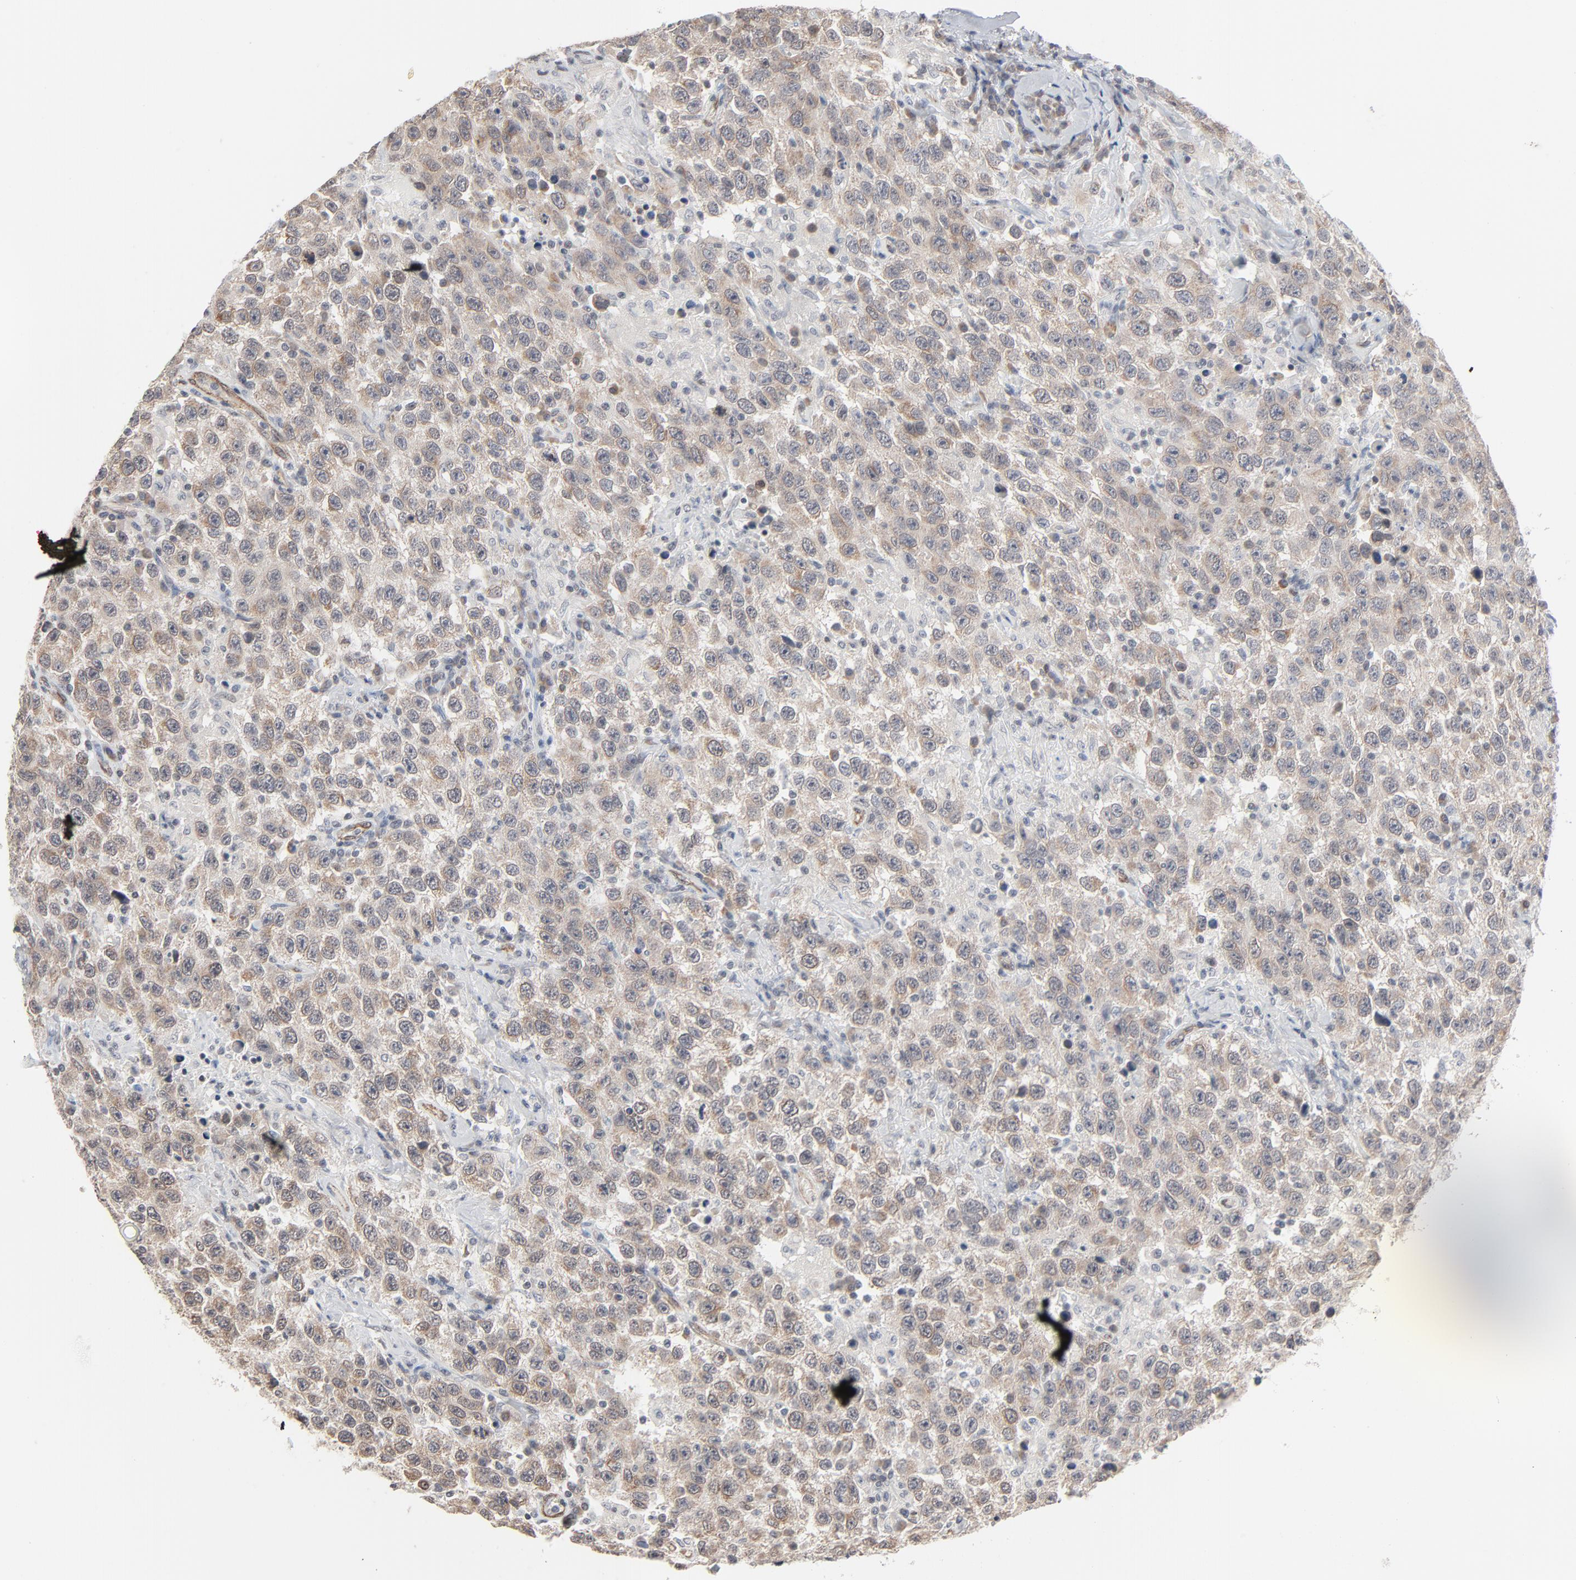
{"staining": {"intensity": "weak", "quantity": ">75%", "location": "cytoplasmic/membranous"}, "tissue": "testis cancer", "cell_type": "Tumor cells", "image_type": "cancer", "snomed": [{"axis": "morphology", "description": "Seminoma, NOS"}, {"axis": "topography", "description": "Testis"}], "caption": "Weak cytoplasmic/membranous positivity is identified in approximately >75% of tumor cells in seminoma (testis).", "gene": "ITPR3", "patient": {"sex": "male", "age": 41}}